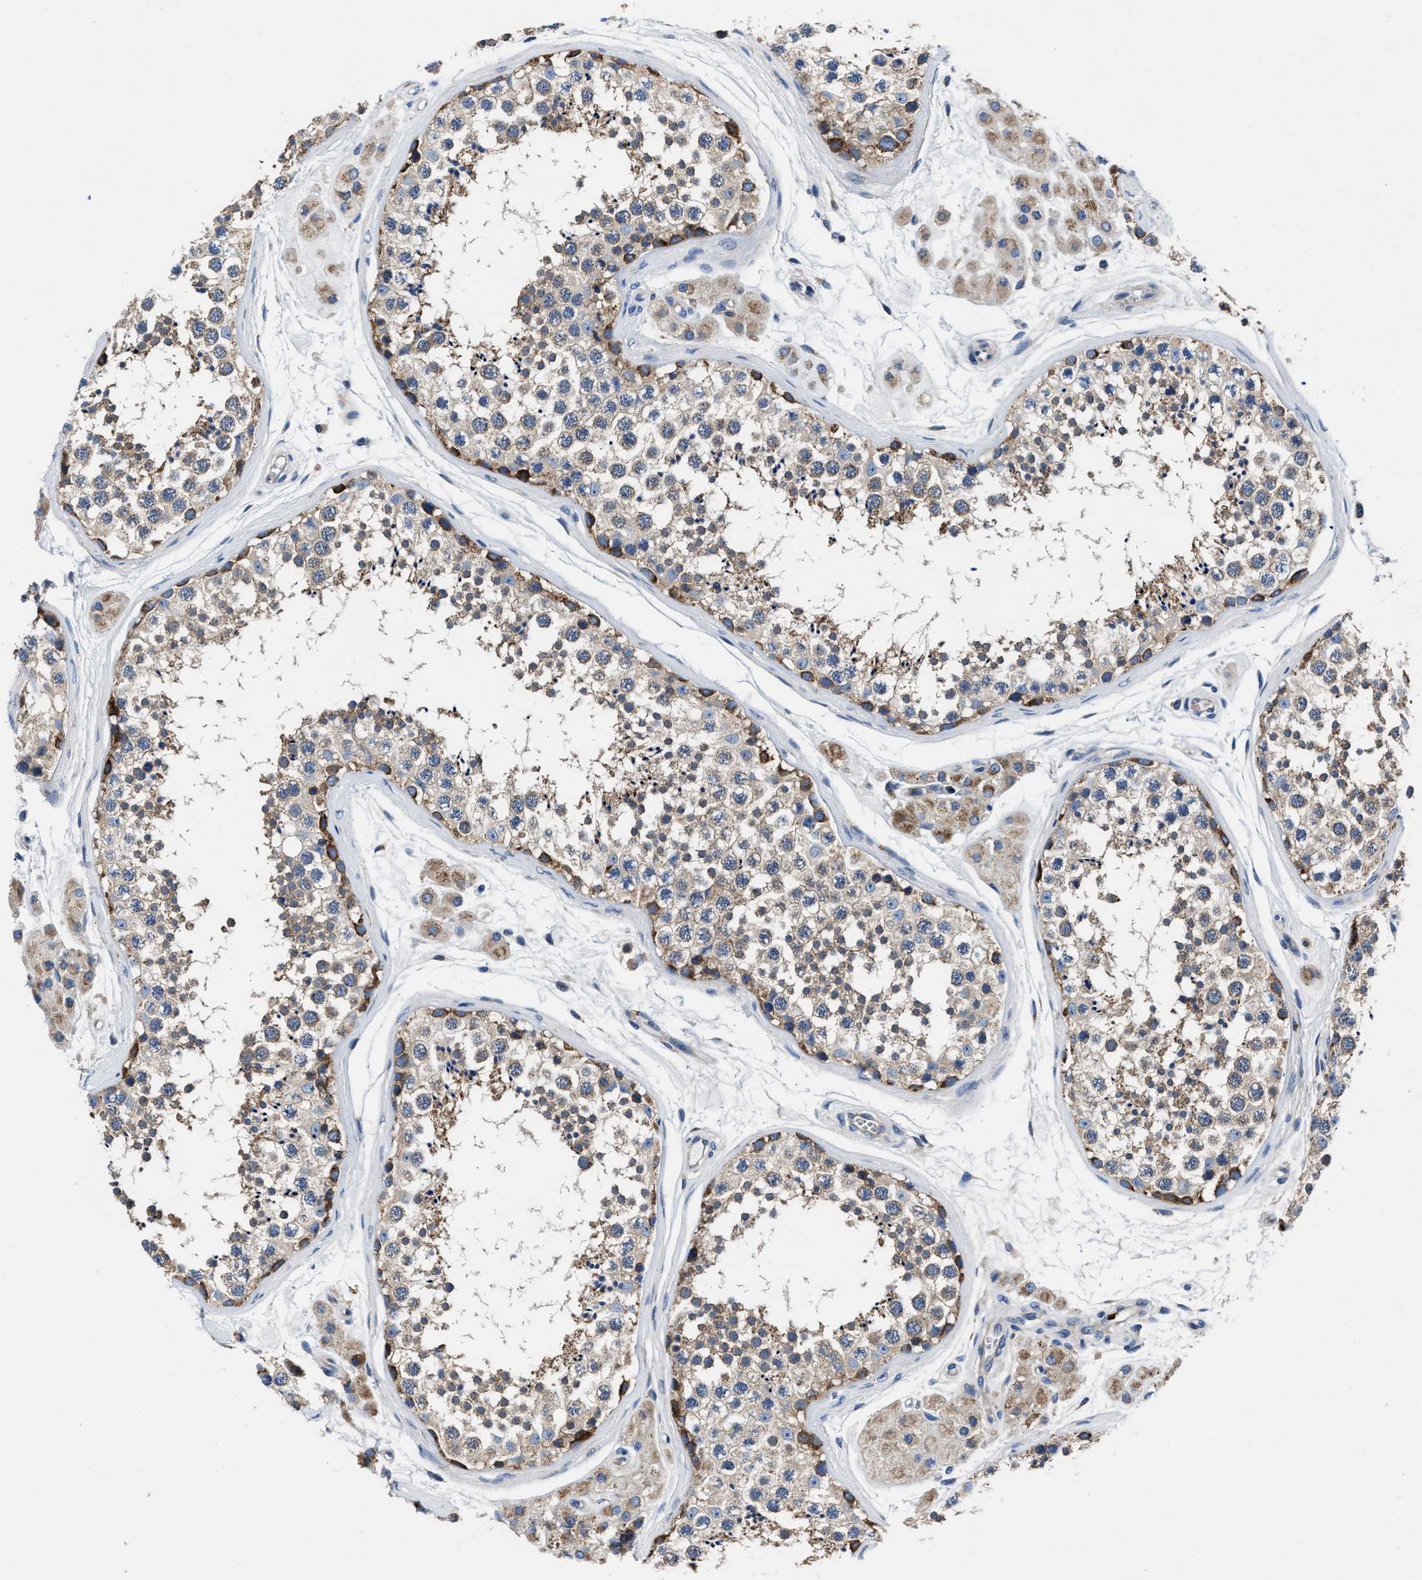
{"staining": {"intensity": "moderate", "quantity": ">75%", "location": "cytoplasmic/membranous"}, "tissue": "testis", "cell_type": "Cells in seminiferous ducts", "image_type": "normal", "snomed": [{"axis": "morphology", "description": "Normal tissue, NOS"}, {"axis": "topography", "description": "Testis"}], "caption": "Immunohistochemistry (IHC) (DAB (3,3'-diaminobenzidine)) staining of benign human testis demonstrates moderate cytoplasmic/membranous protein staining in about >75% of cells in seminiferous ducts. The staining was performed using DAB, with brown indicating positive protein expression. Nuclei are stained blue with hematoxylin.", "gene": "PHLPP1", "patient": {"sex": "male", "age": 56}}